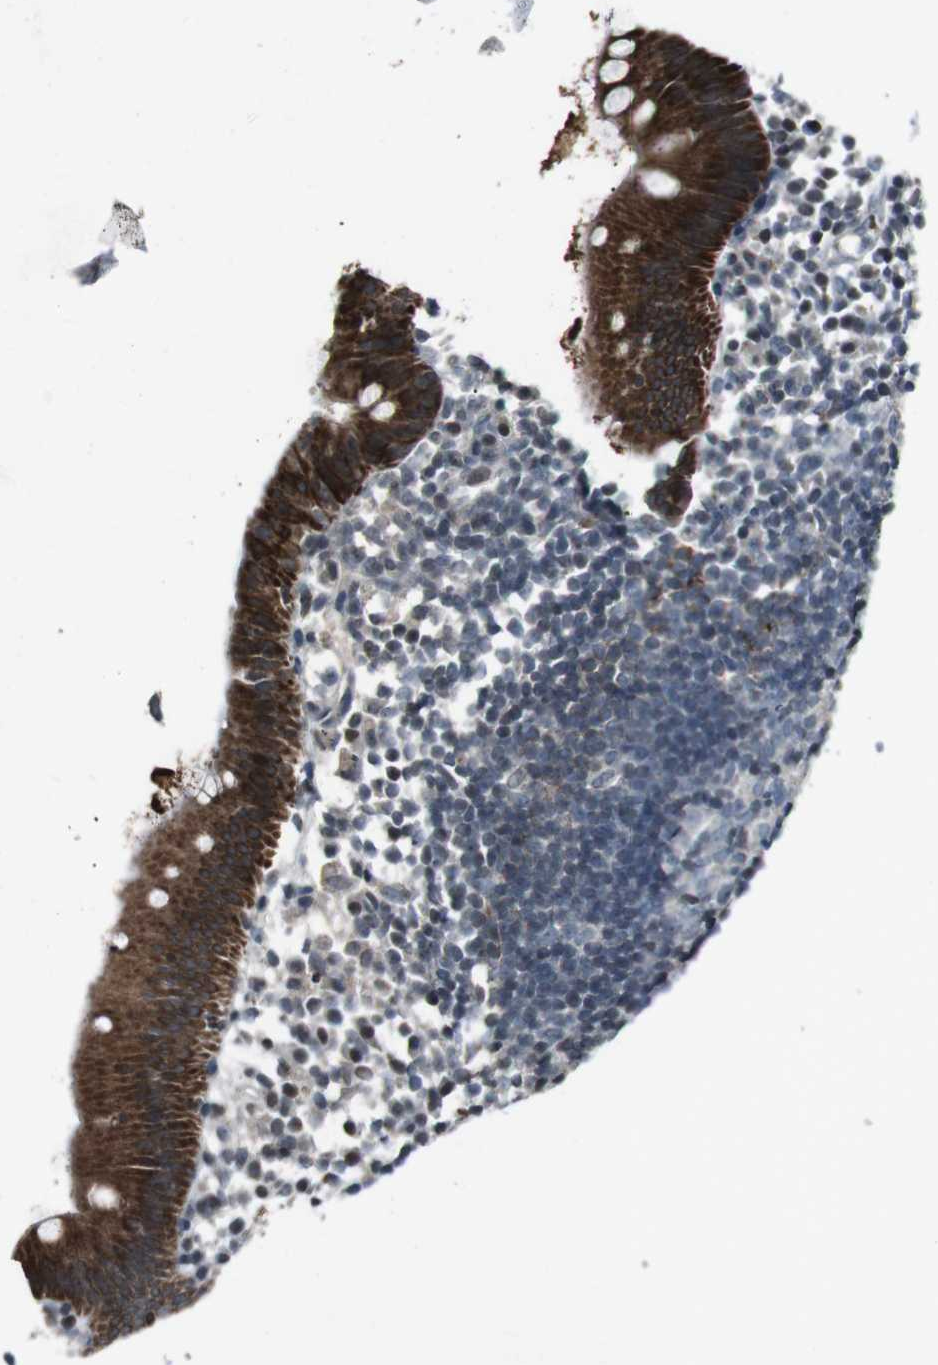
{"staining": {"intensity": "strong", "quantity": ">75%", "location": "cytoplasmic/membranous"}, "tissue": "appendix", "cell_type": "Glandular cells", "image_type": "normal", "snomed": [{"axis": "morphology", "description": "Normal tissue, NOS"}, {"axis": "topography", "description": "Appendix"}], "caption": "Protein positivity by immunohistochemistry (IHC) exhibits strong cytoplasmic/membranous positivity in approximately >75% of glandular cells in normal appendix. Nuclei are stained in blue.", "gene": "UGT1A6", "patient": {"sex": "female", "age": 20}}